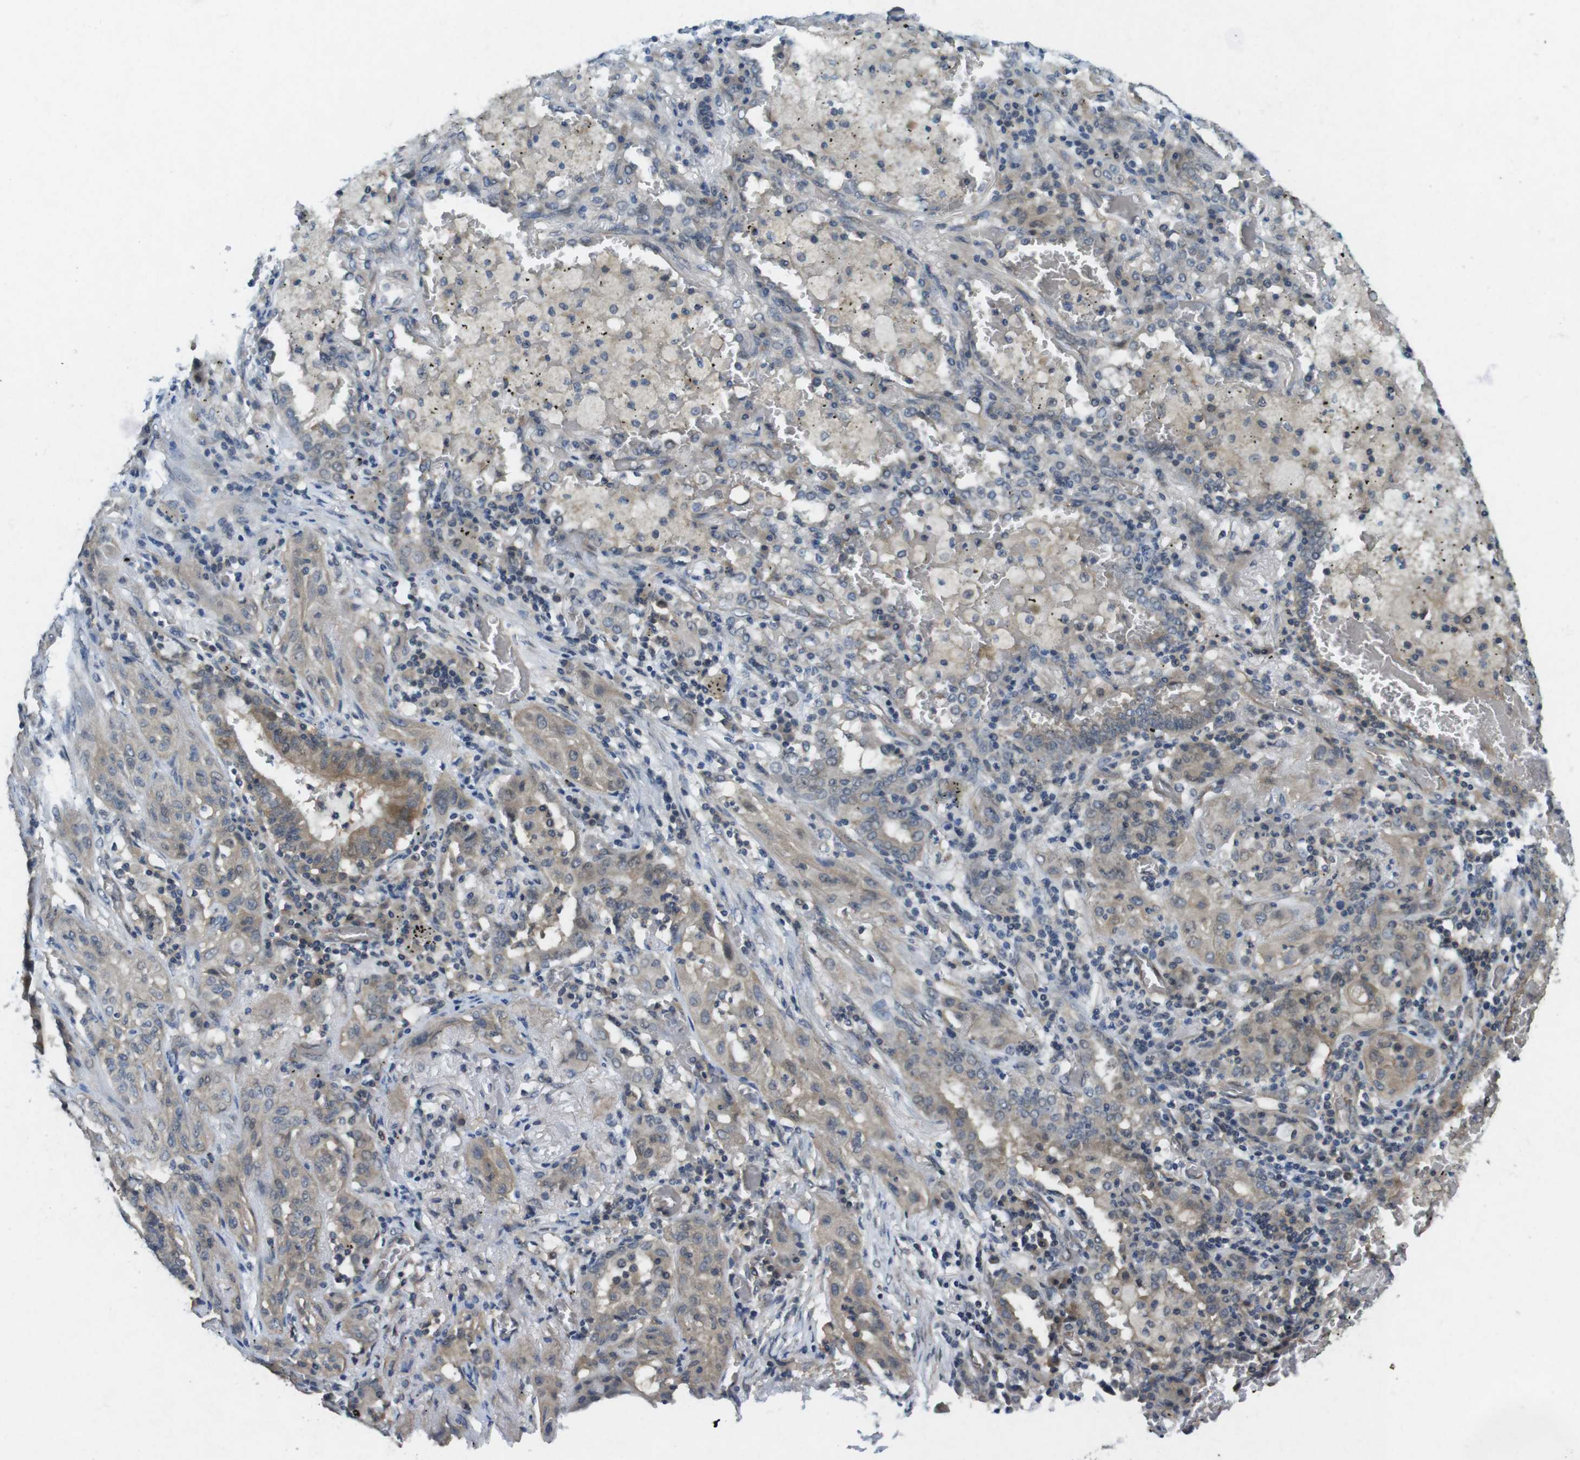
{"staining": {"intensity": "weak", "quantity": "<25%", "location": "cytoplasmic/membranous"}, "tissue": "lung cancer", "cell_type": "Tumor cells", "image_type": "cancer", "snomed": [{"axis": "morphology", "description": "Squamous cell carcinoma, NOS"}, {"axis": "topography", "description": "Lung"}], "caption": "A photomicrograph of lung cancer stained for a protein reveals no brown staining in tumor cells.", "gene": "SUGT1", "patient": {"sex": "female", "age": 47}}